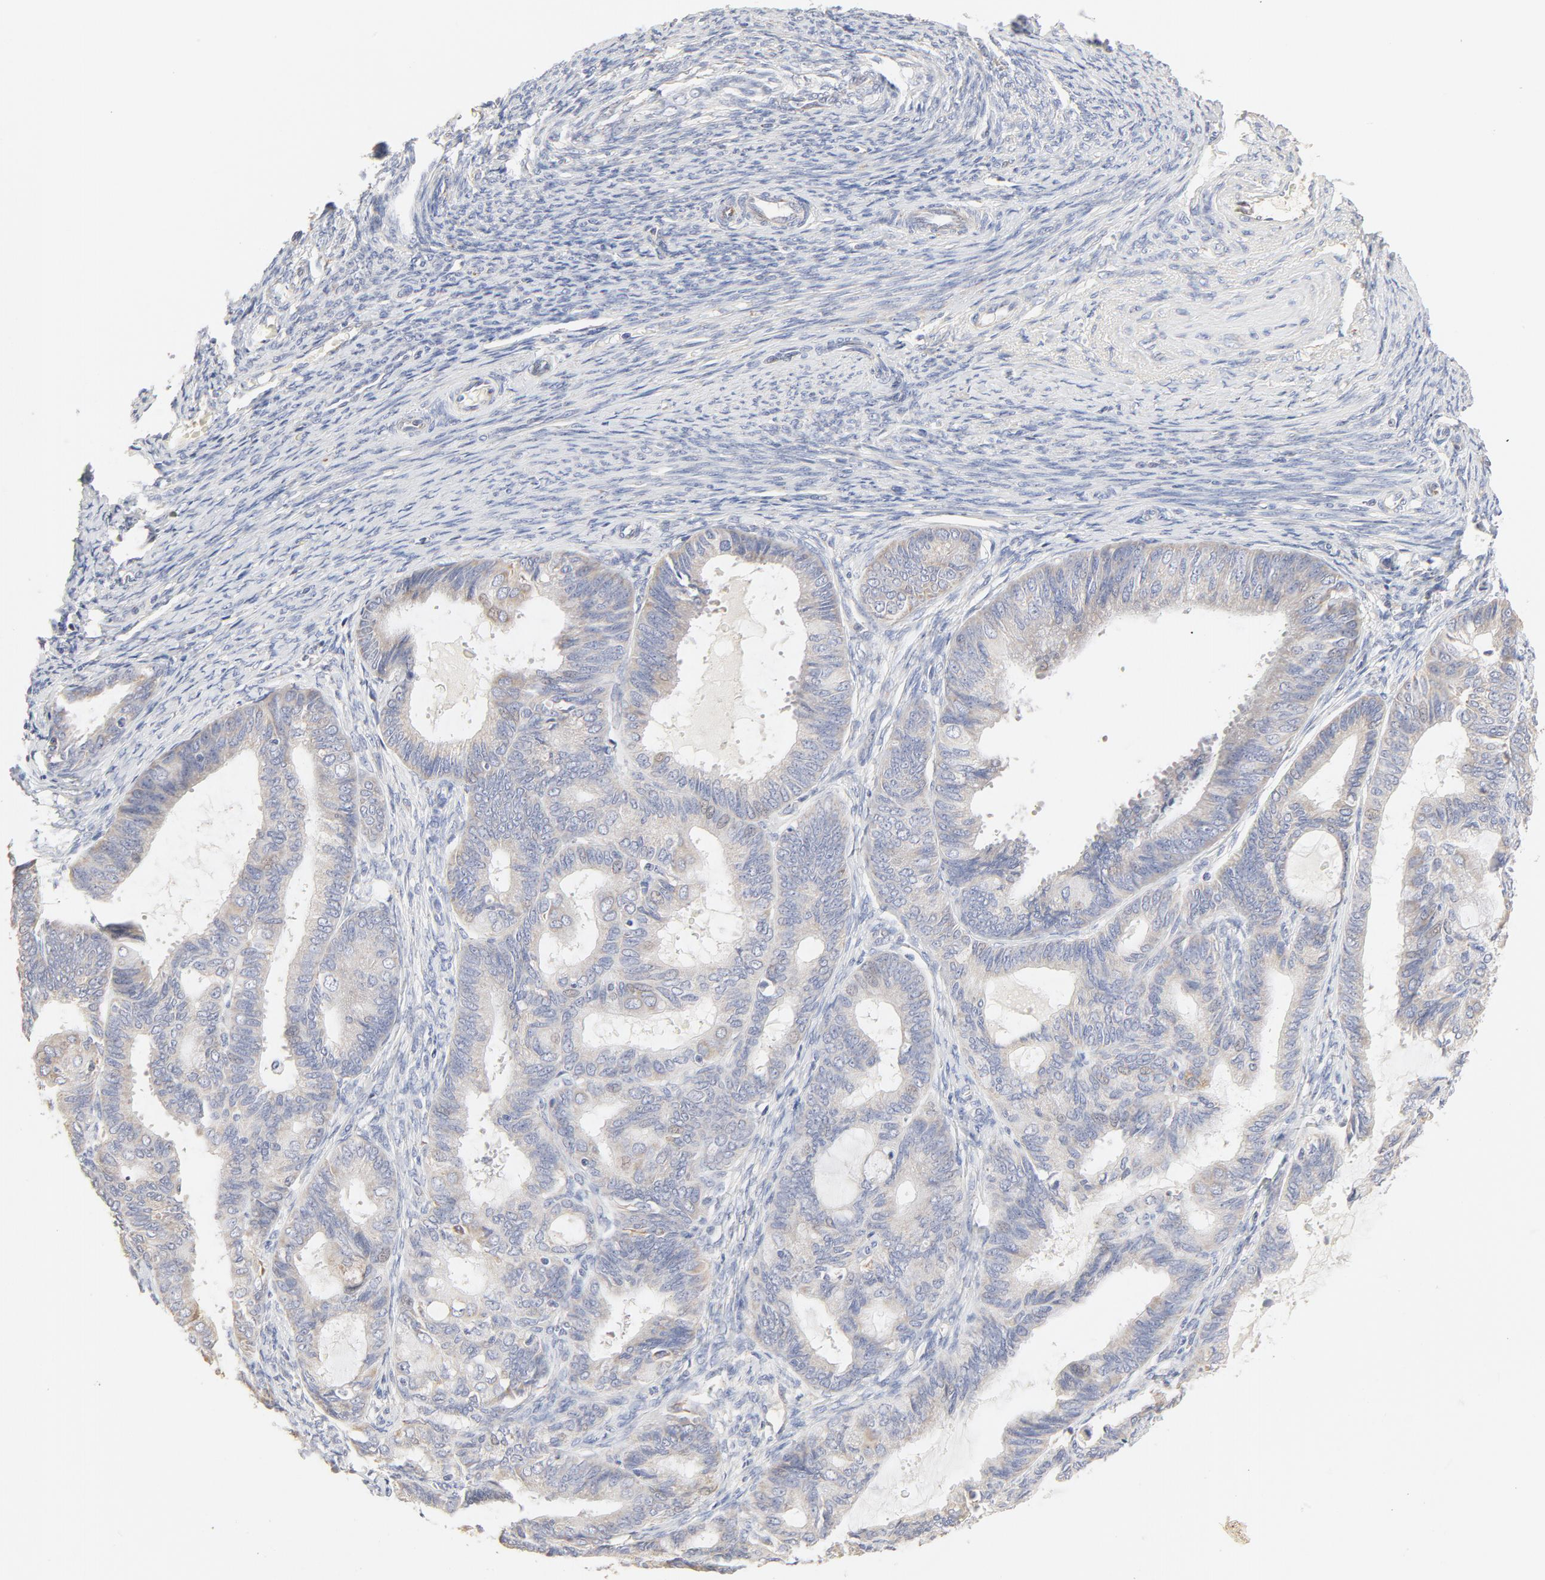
{"staining": {"intensity": "negative", "quantity": "none", "location": "none"}, "tissue": "endometrial cancer", "cell_type": "Tumor cells", "image_type": "cancer", "snomed": [{"axis": "morphology", "description": "Adenocarcinoma, NOS"}, {"axis": "topography", "description": "Endometrium"}], "caption": "DAB immunohistochemical staining of human endometrial cancer (adenocarcinoma) shows no significant staining in tumor cells. (Stains: DAB immunohistochemistry (IHC) with hematoxylin counter stain, Microscopy: brightfield microscopy at high magnification).", "gene": "FCGBP", "patient": {"sex": "female", "age": 63}}